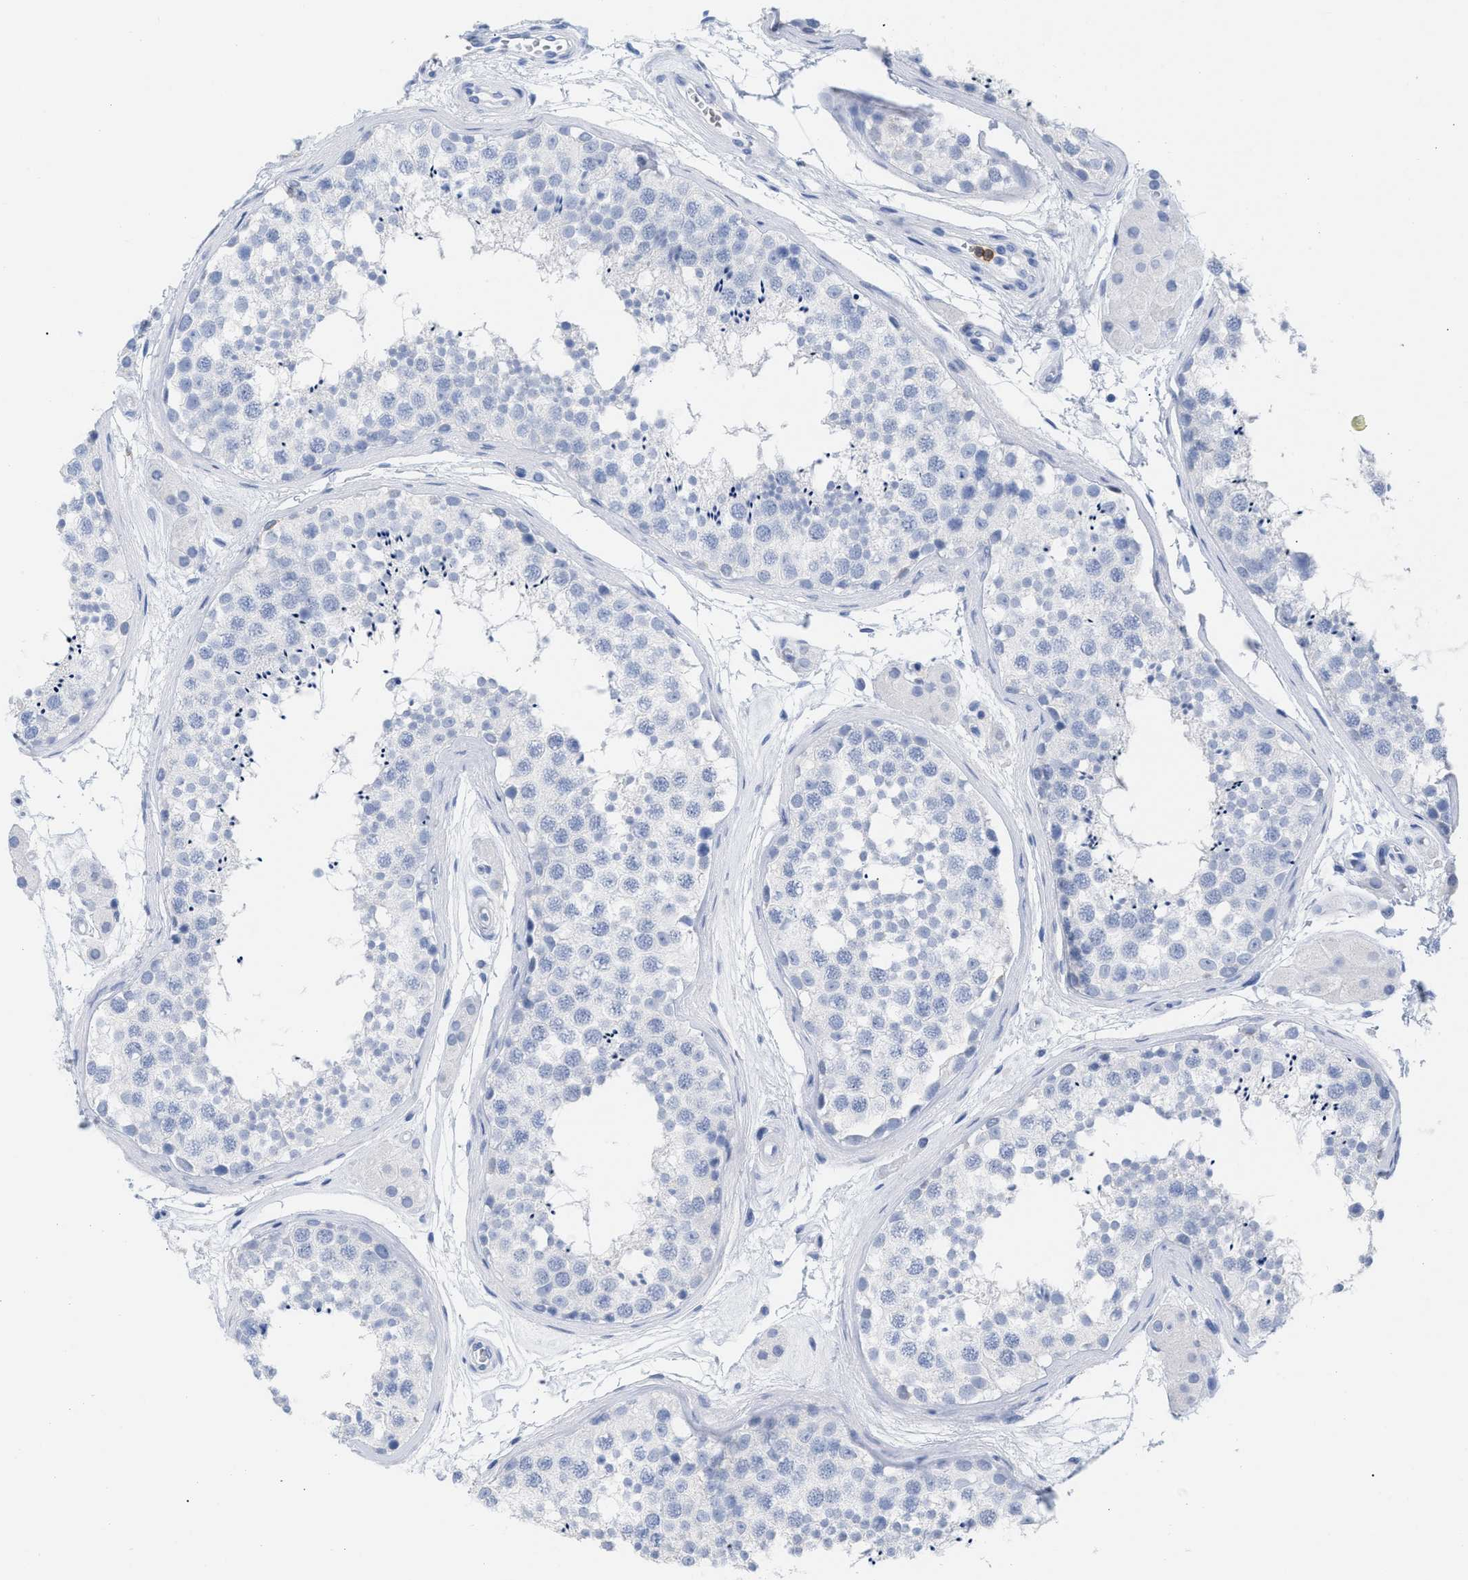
{"staining": {"intensity": "negative", "quantity": "none", "location": "none"}, "tissue": "testis", "cell_type": "Cells in seminiferous ducts", "image_type": "normal", "snomed": [{"axis": "morphology", "description": "Normal tissue, NOS"}, {"axis": "topography", "description": "Testis"}], "caption": "This is a image of immunohistochemistry staining of benign testis, which shows no expression in cells in seminiferous ducts.", "gene": "CD5", "patient": {"sex": "male", "age": 56}}